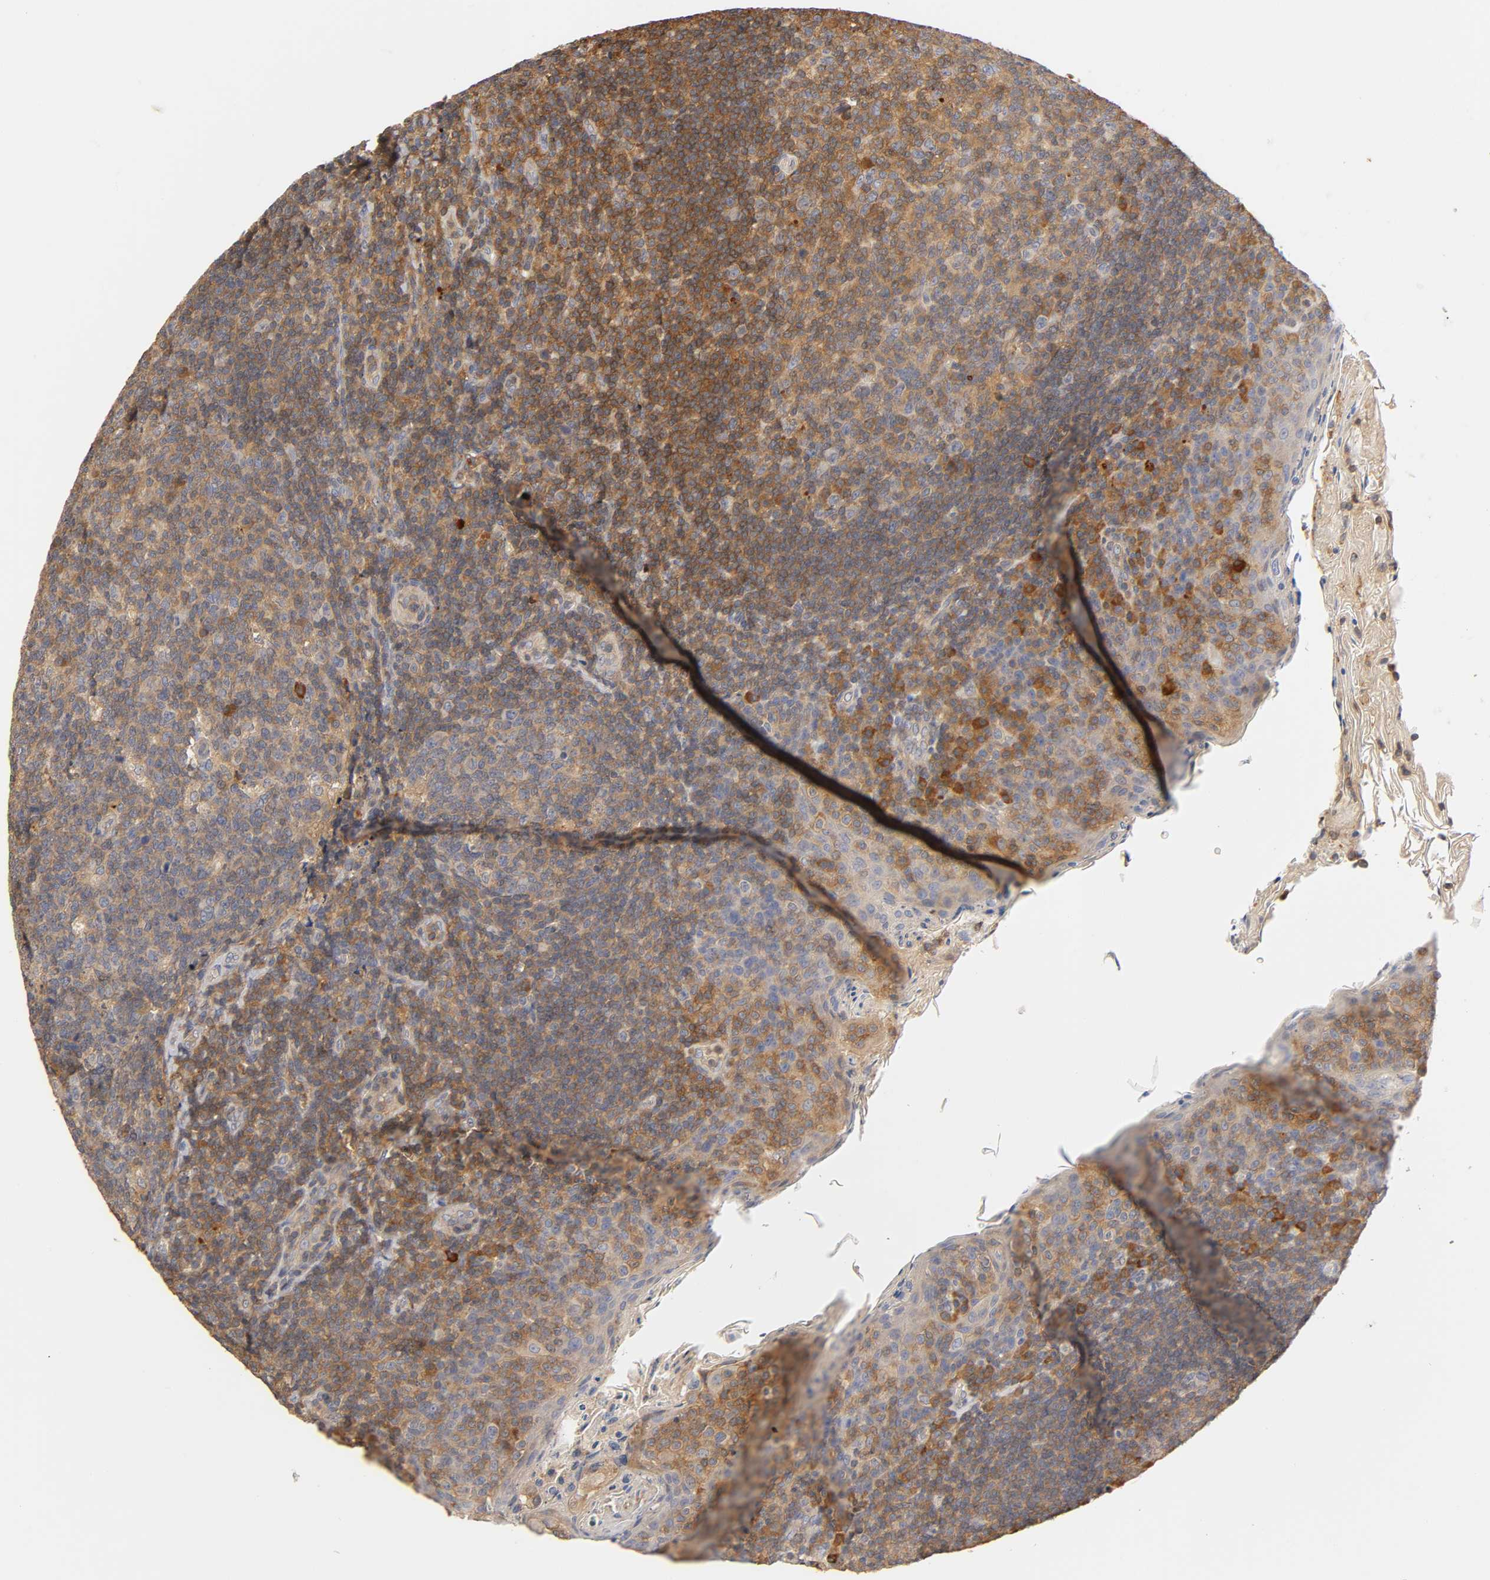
{"staining": {"intensity": "weak", "quantity": ">75%", "location": "cytoplasmic/membranous"}, "tissue": "tonsil", "cell_type": "Germinal center cells", "image_type": "normal", "snomed": [{"axis": "morphology", "description": "Normal tissue, NOS"}, {"axis": "topography", "description": "Tonsil"}], "caption": "Immunohistochemistry histopathology image of normal tonsil: human tonsil stained using immunohistochemistry (IHC) demonstrates low levels of weak protein expression localized specifically in the cytoplasmic/membranous of germinal center cells, appearing as a cytoplasmic/membranous brown color.", "gene": "RHOA", "patient": {"sex": "male", "age": 17}}